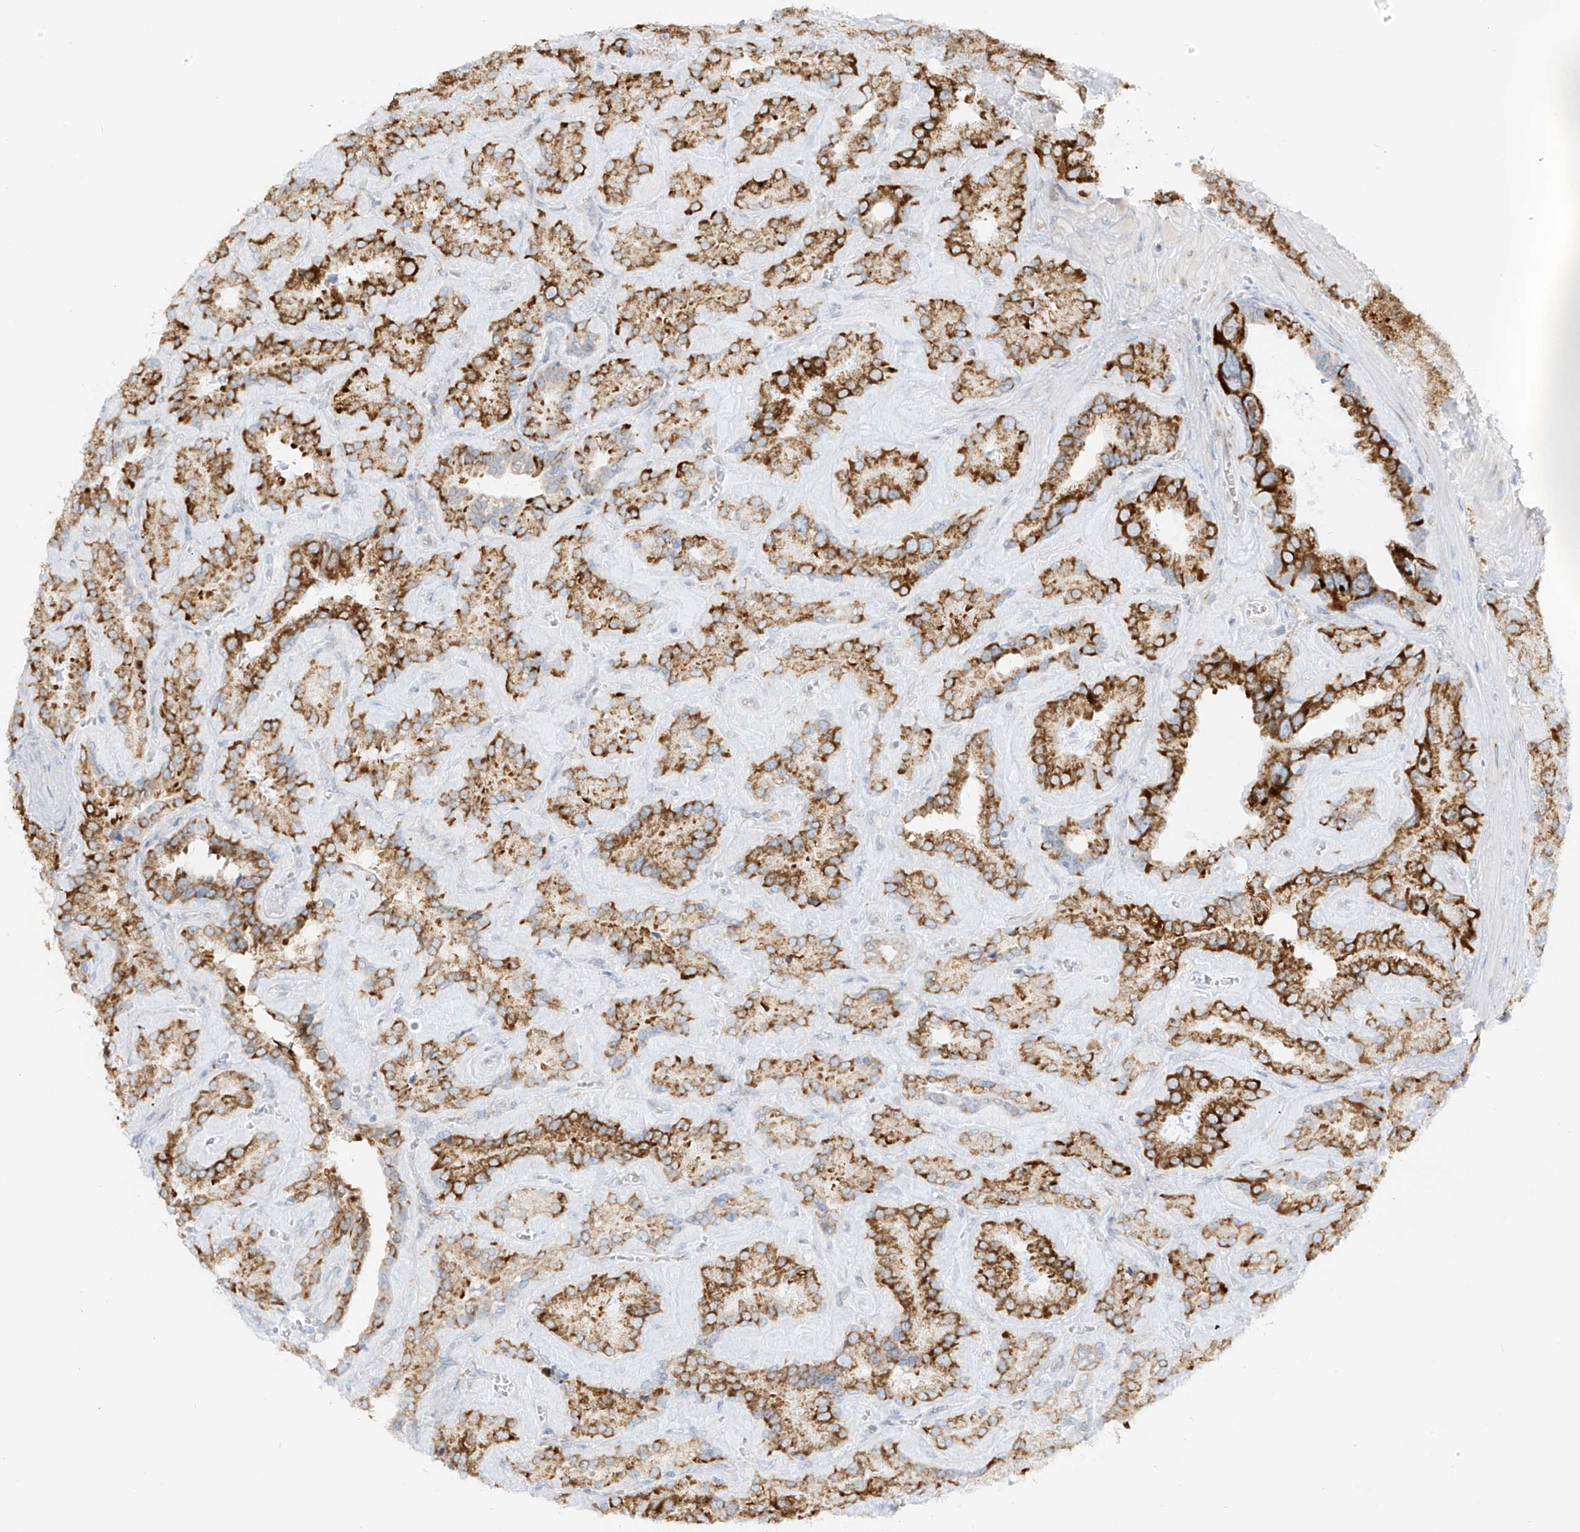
{"staining": {"intensity": "strong", "quantity": ">75%", "location": "cytoplasmic/membranous"}, "tissue": "seminal vesicle", "cell_type": "Glandular cells", "image_type": "normal", "snomed": [{"axis": "morphology", "description": "Normal tissue, NOS"}, {"axis": "topography", "description": "Prostate"}, {"axis": "topography", "description": "Seminal veicle"}], "caption": "Protein positivity by immunohistochemistry (IHC) demonstrates strong cytoplasmic/membranous staining in approximately >75% of glandular cells in normal seminal vesicle. The staining is performed using DAB brown chromogen to label protein expression. The nuclei are counter-stained blue using hematoxylin.", "gene": "LRRC59", "patient": {"sex": "male", "age": 59}}